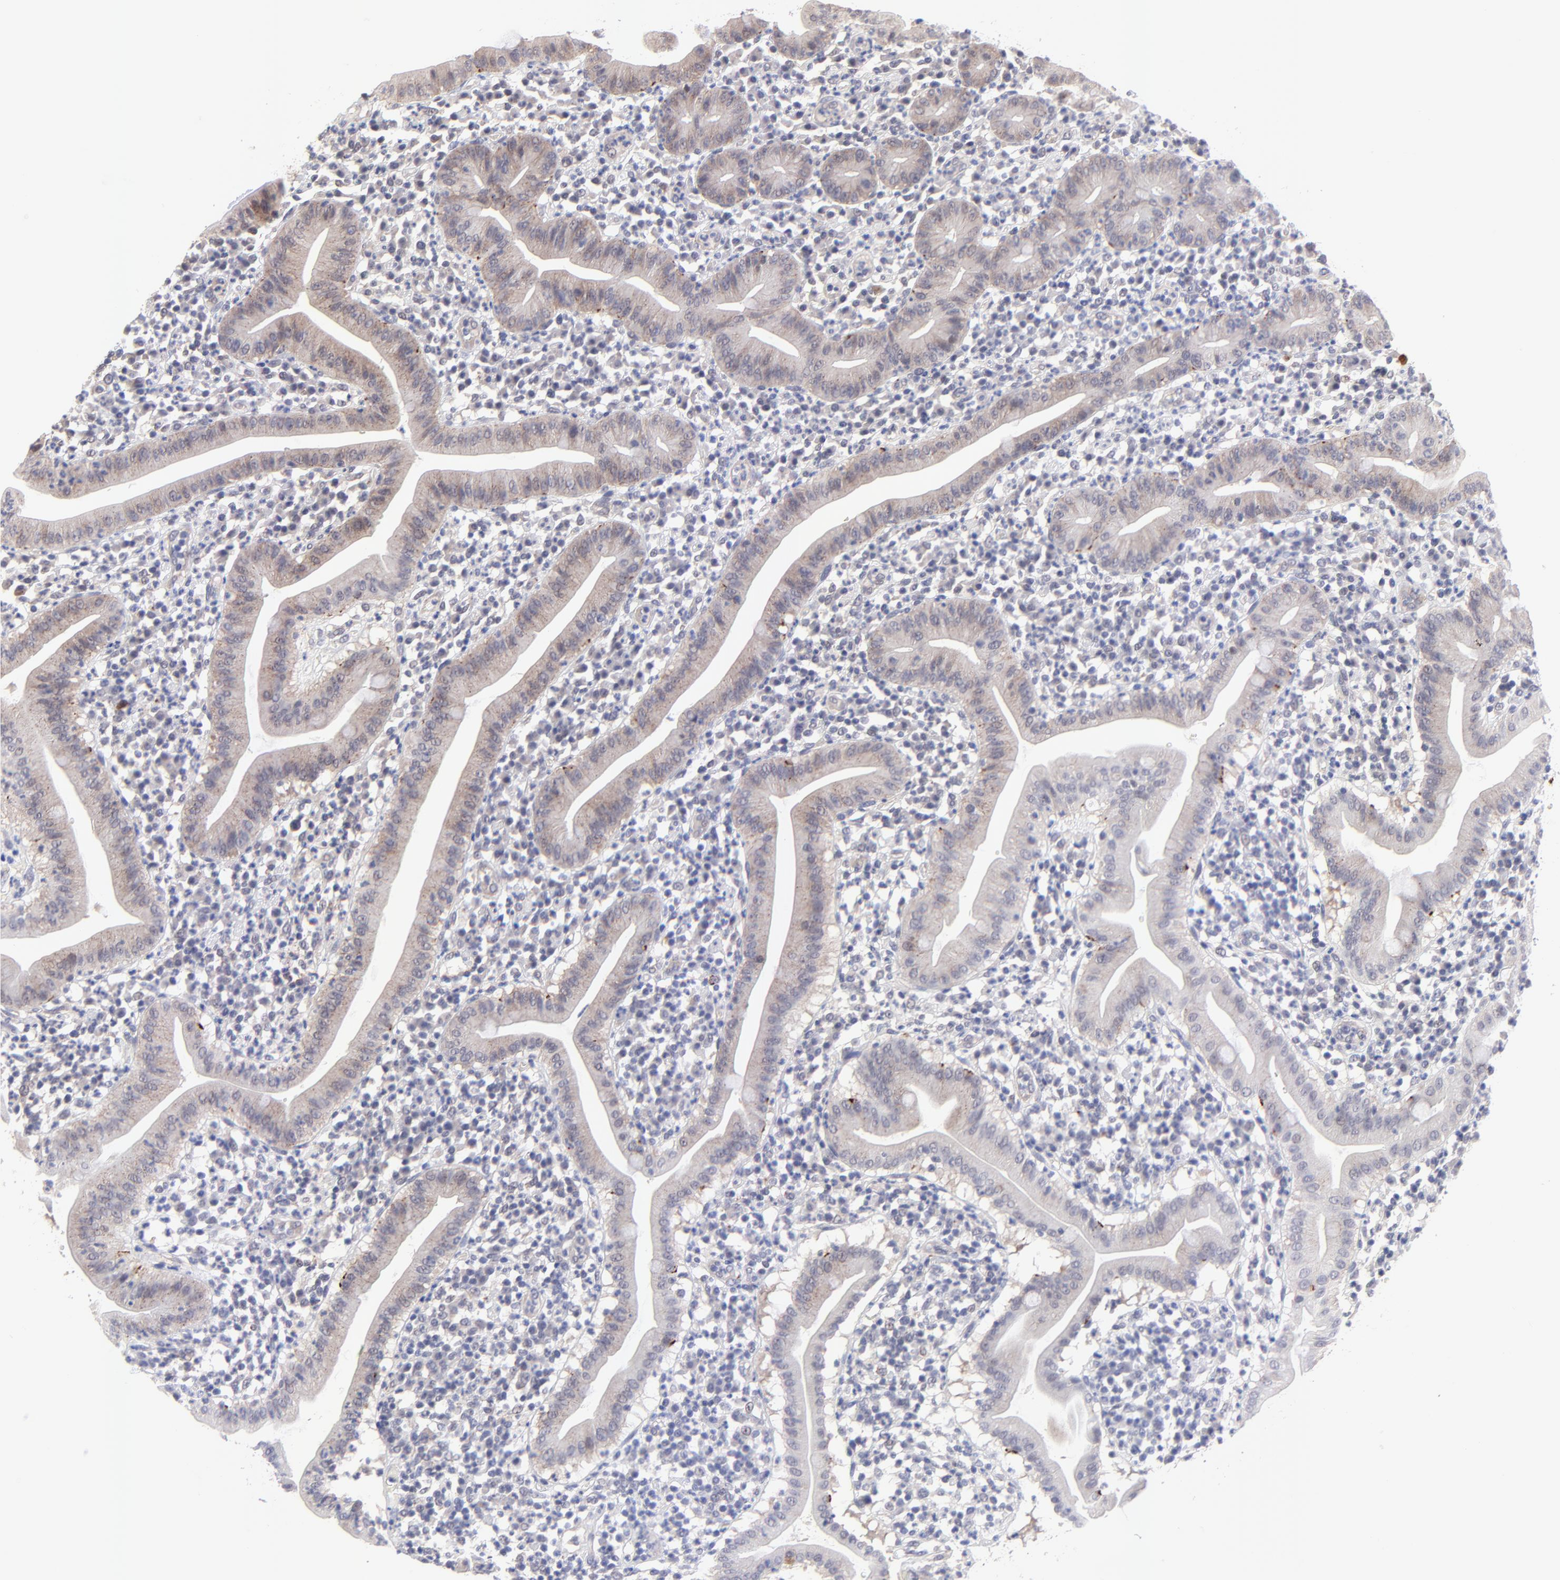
{"staining": {"intensity": "moderate", "quantity": "<25%", "location": "nuclear"}, "tissue": "duodenum", "cell_type": "Glandular cells", "image_type": "normal", "snomed": [{"axis": "morphology", "description": "Normal tissue, NOS"}, {"axis": "topography", "description": "Duodenum"}], "caption": "DAB (3,3'-diaminobenzidine) immunohistochemical staining of unremarkable human duodenum reveals moderate nuclear protein expression in about <25% of glandular cells. The staining was performed using DAB, with brown indicating positive protein expression. Nuclei are stained blue with hematoxylin.", "gene": "ZNF747", "patient": {"sex": "male", "age": 50}}